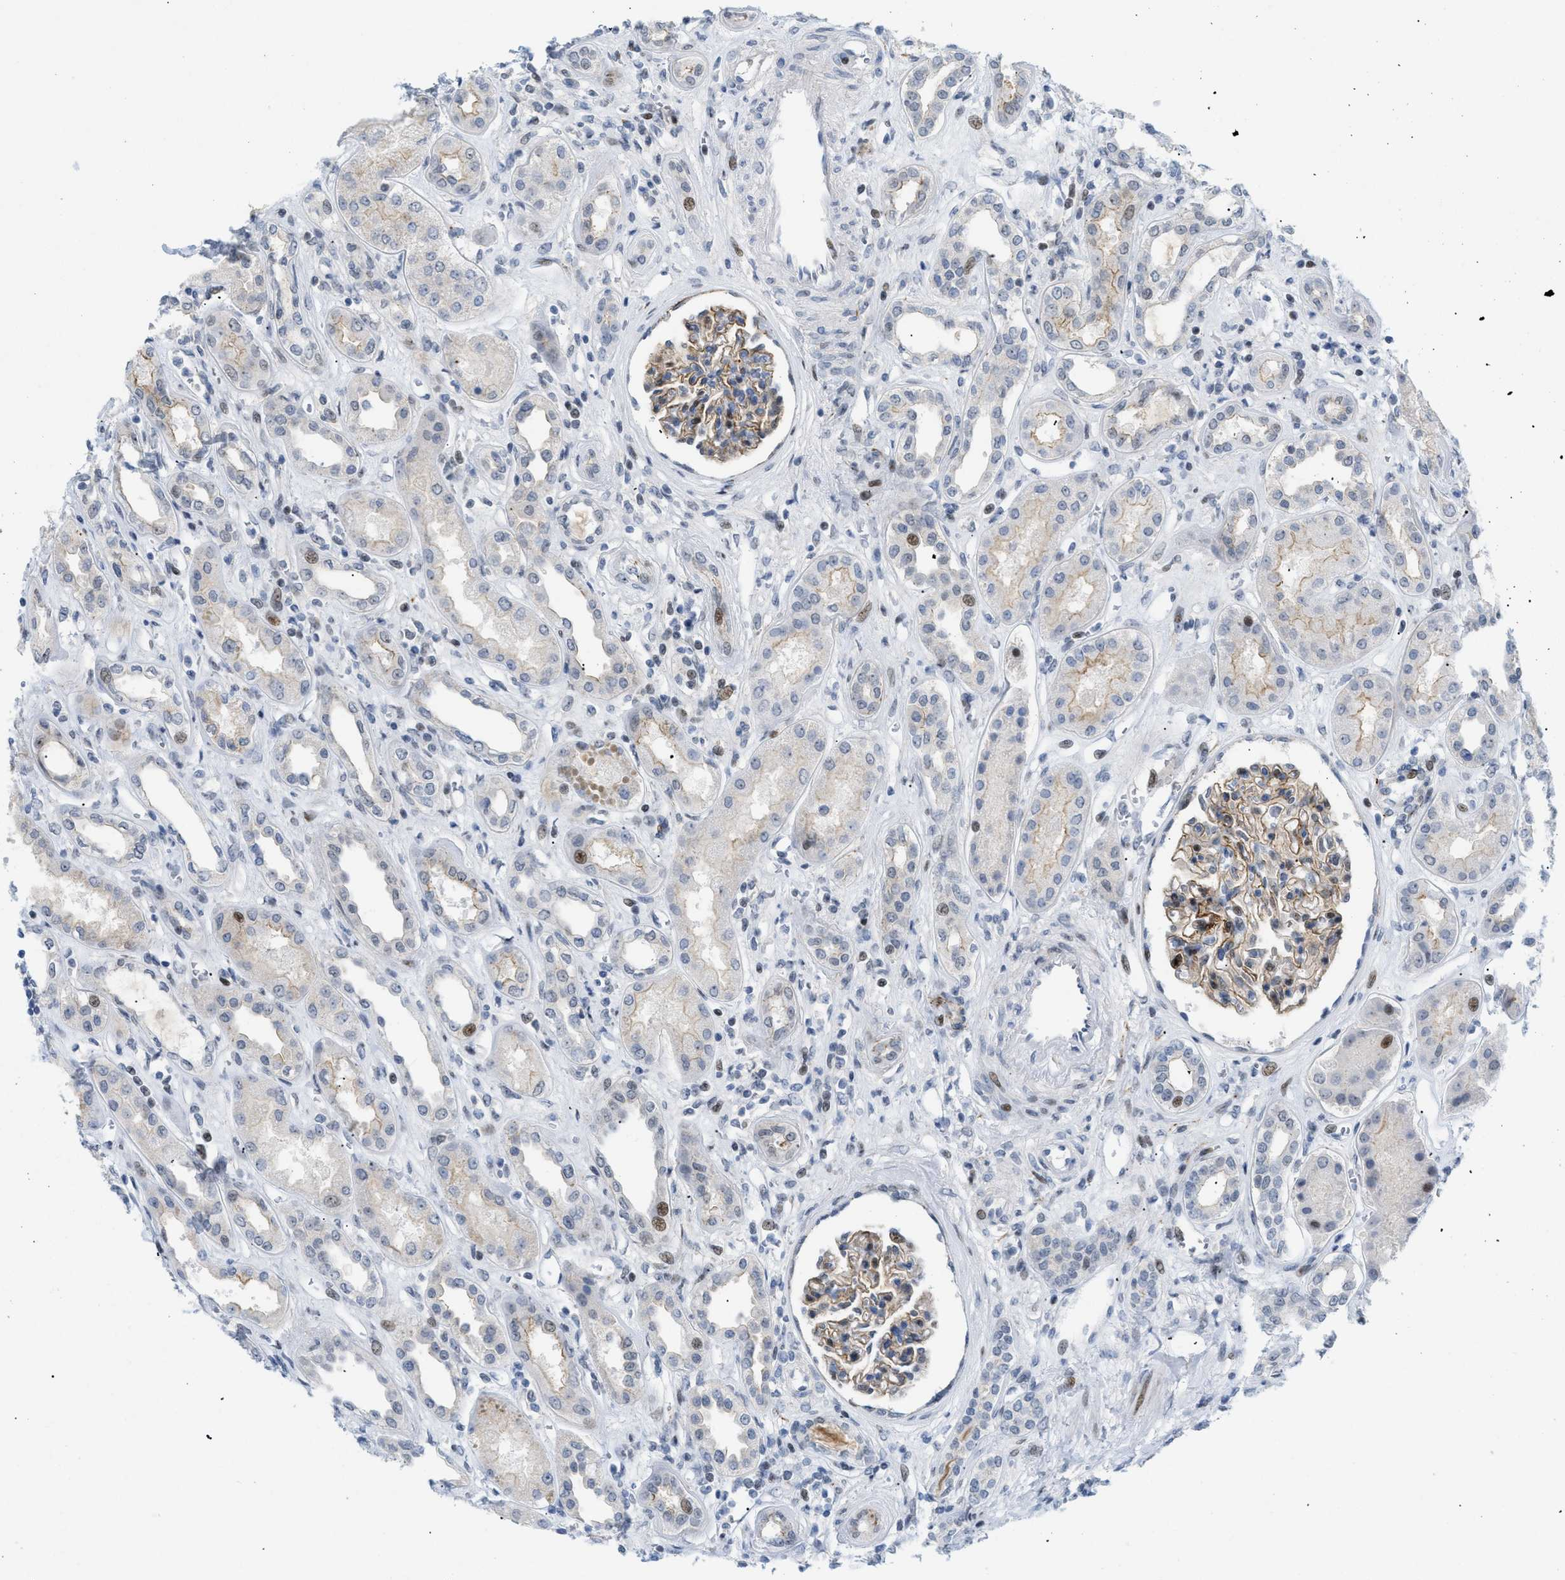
{"staining": {"intensity": "moderate", "quantity": ">75%", "location": "cytoplasmic/membranous,nuclear"}, "tissue": "kidney", "cell_type": "Cells in glomeruli", "image_type": "normal", "snomed": [{"axis": "morphology", "description": "Normal tissue, NOS"}, {"axis": "topography", "description": "Kidney"}], "caption": "Brown immunohistochemical staining in normal human kidney displays moderate cytoplasmic/membranous,nuclear positivity in about >75% of cells in glomeruli.", "gene": "MED1", "patient": {"sex": "male", "age": 59}}